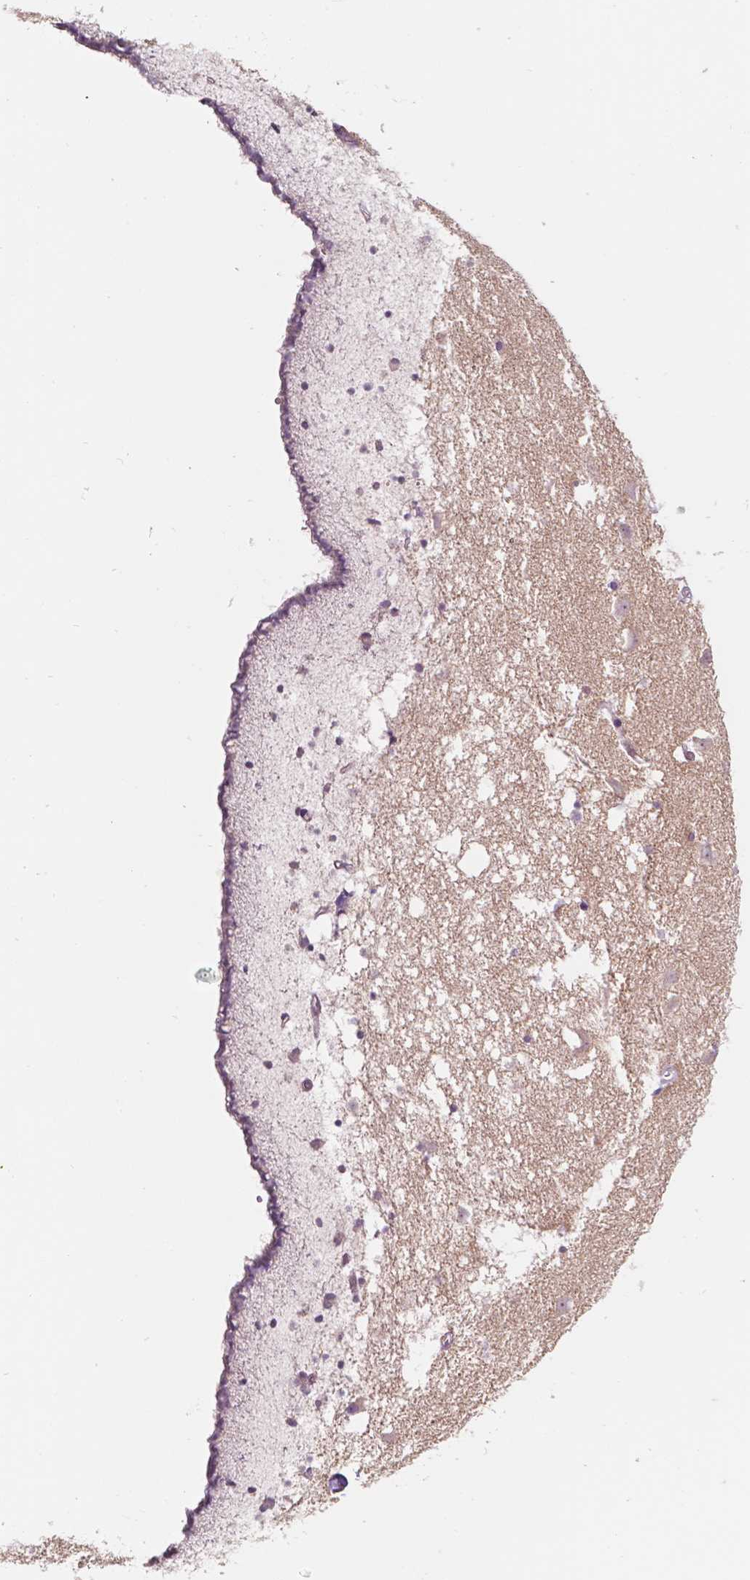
{"staining": {"intensity": "negative", "quantity": "none", "location": "none"}, "tissue": "caudate", "cell_type": "Glial cells", "image_type": "normal", "snomed": [{"axis": "morphology", "description": "Normal tissue, NOS"}, {"axis": "topography", "description": "Lateral ventricle wall"}], "caption": "Immunohistochemistry (IHC) of normal human caudate shows no staining in glial cells.", "gene": "TM6SF2", "patient": {"sex": "female", "age": 42}}